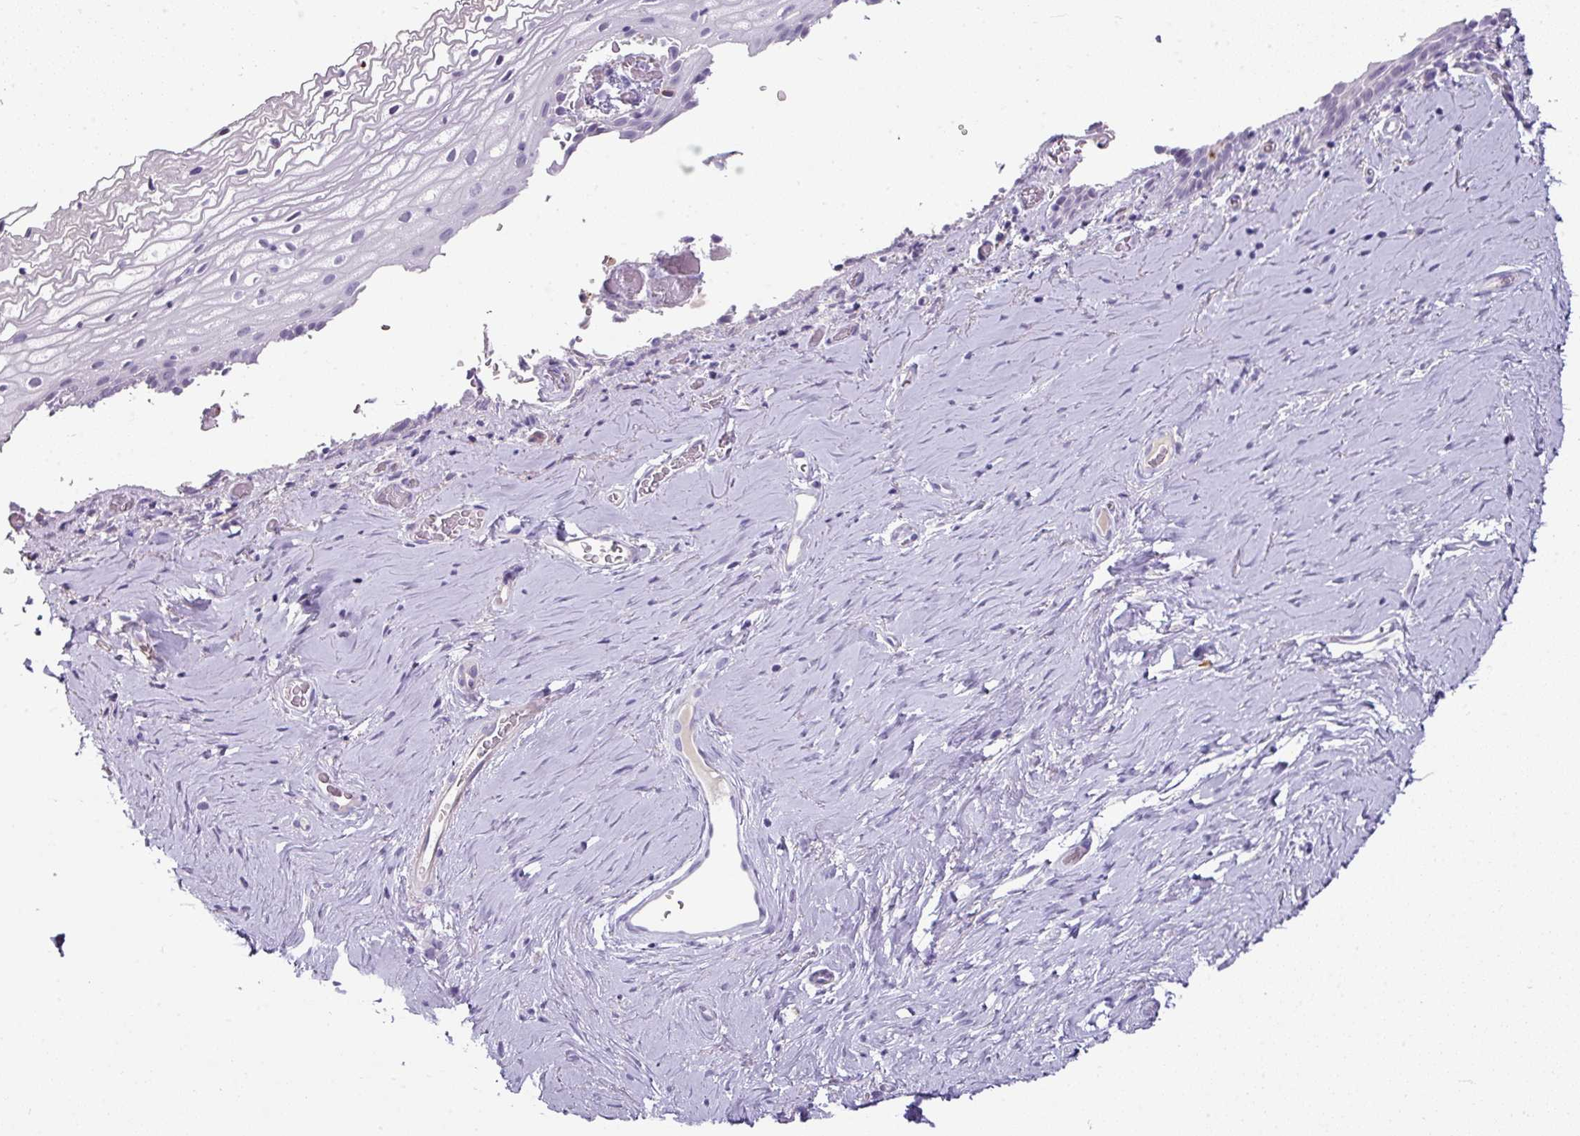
{"staining": {"intensity": "negative", "quantity": "none", "location": "none"}, "tissue": "vagina", "cell_type": "Squamous epithelial cells", "image_type": "normal", "snomed": [{"axis": "morphology", "description": "Normal tissue, NOS"}, {"axis": "morphology", "description": "Adenocarcinoma, NOS"}, {"axis": "topography", "description": "Rectum"}, {"axis": "topography", "description": "Vagina"}, {"axis": "topography", "description": "Peripheral nerve tissue"}], "caption": "This is an IHC micrograph of benign human vagina. There is no staining in squamous epithelial cells.", "gene": "OR52N1", "patient": {"sex": "female", "age": 71}}